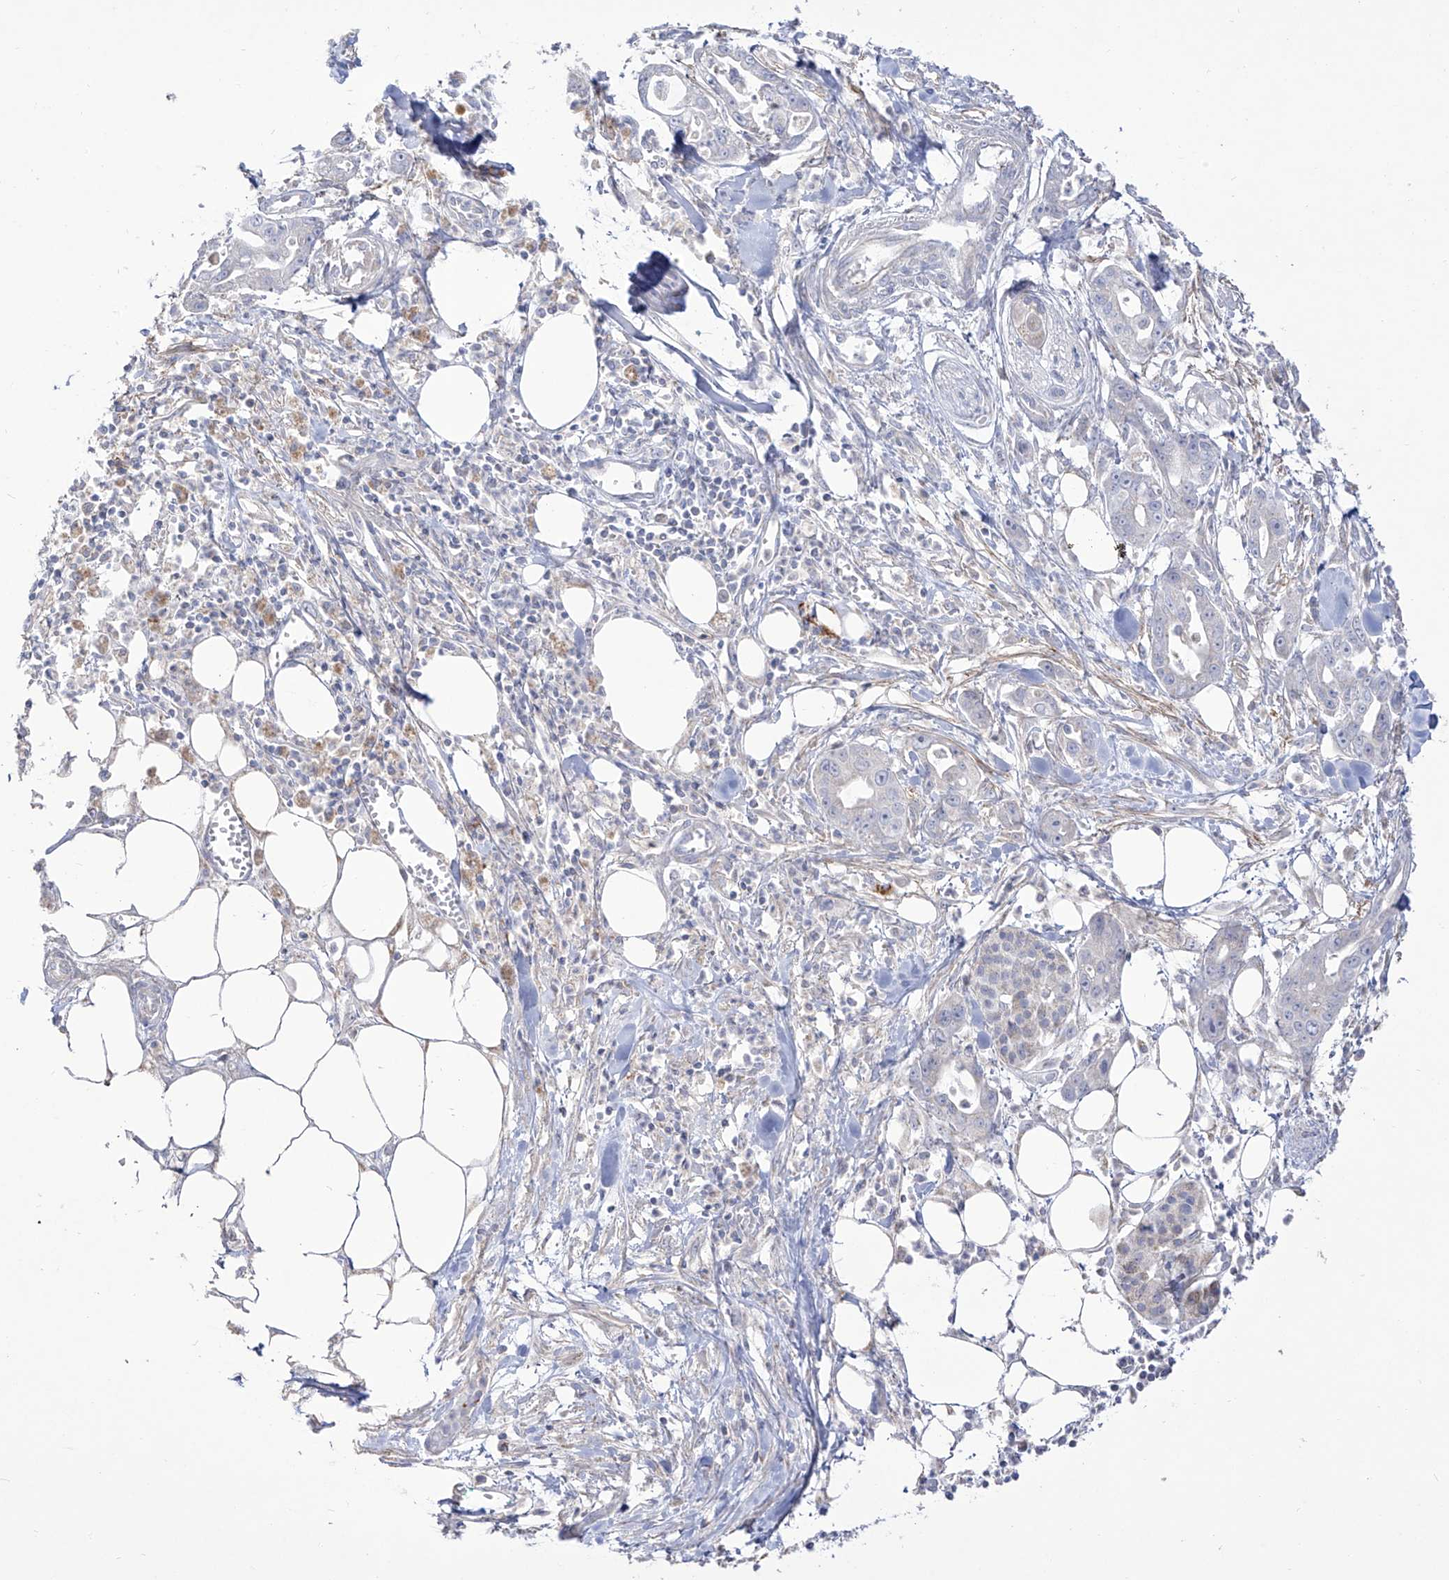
{"staining": {"intensity": "negative", "quantity": "none", "location": "none"}, "tissue": "pancreatic cancer", "cell_type": "Tumor cells", "image_type": "cancer", "snomed": [{"axis": "morphology", "description": "Adenocarcinoma, NOS"}, {"axis": "topography", "description": "Pancreas"}], "caption": "Tumor cells show no significant protein positivity in pancreatic cancer.", "gene": "RCHY1", "patient": {"sex": "male", "age": 68}}